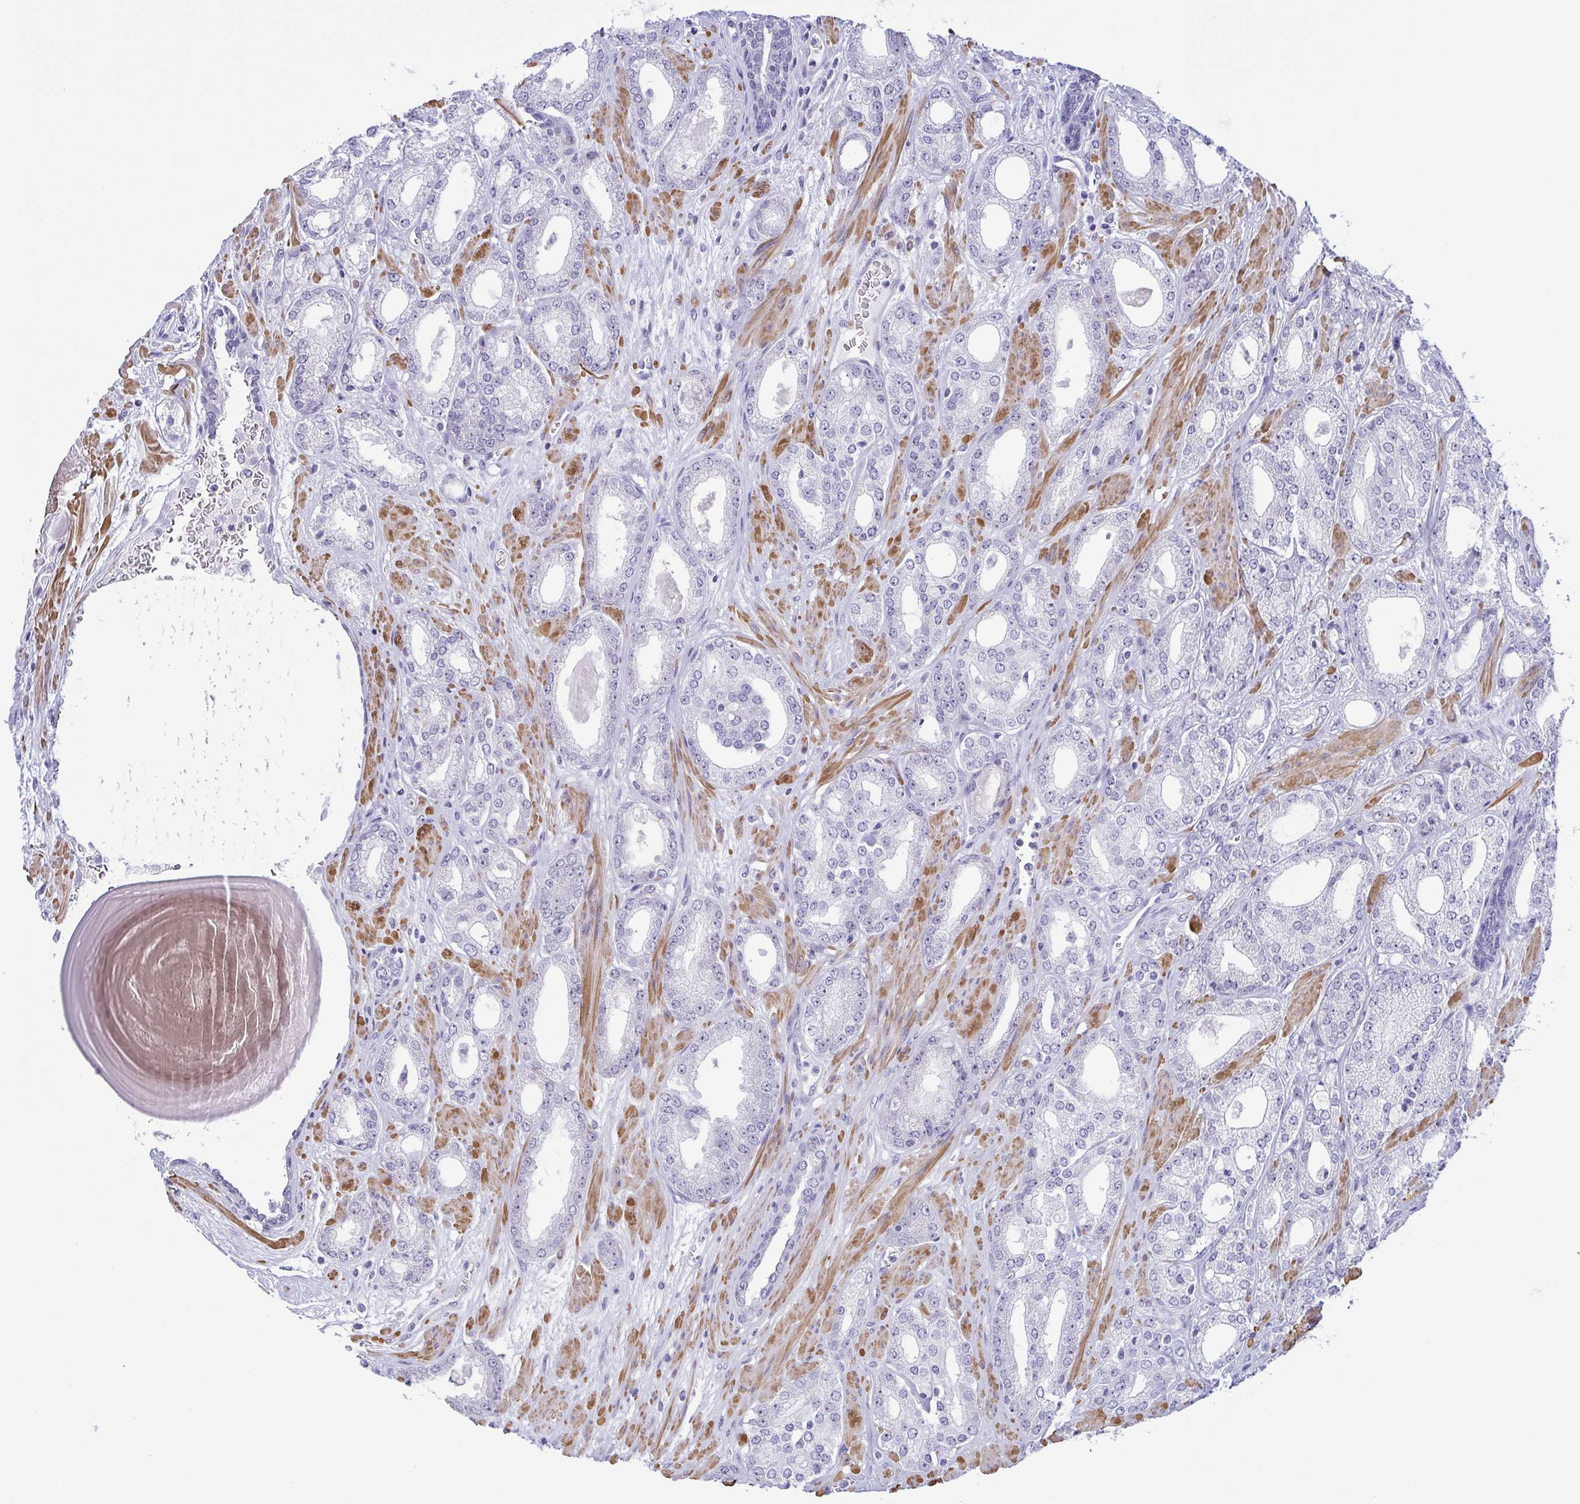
{"staining": {"intensity": "negative", "quantity": "none", "location": "none"}, "tissue": "prostate cancer", "cell_type": "Tumor cells", "image_type": "cancer", "snomed": [{"axis": "morphology", "description": "Adenocarcinoma, High grade"}, {"axis": "topography", "description": "Prostate"}], "caption": "This histopathology image is of prostate cancer (high-grade adenocarcinoma) stained with immunohistochemistry to label a protein in brown with the nuclei are counter-stained blue. There is no positivity in tumor cells. (Immunohistochemistry, brightfield microscopy, high magnification).", "gene": "MYL7", "patient": {"sex": "male", "age": 64}}